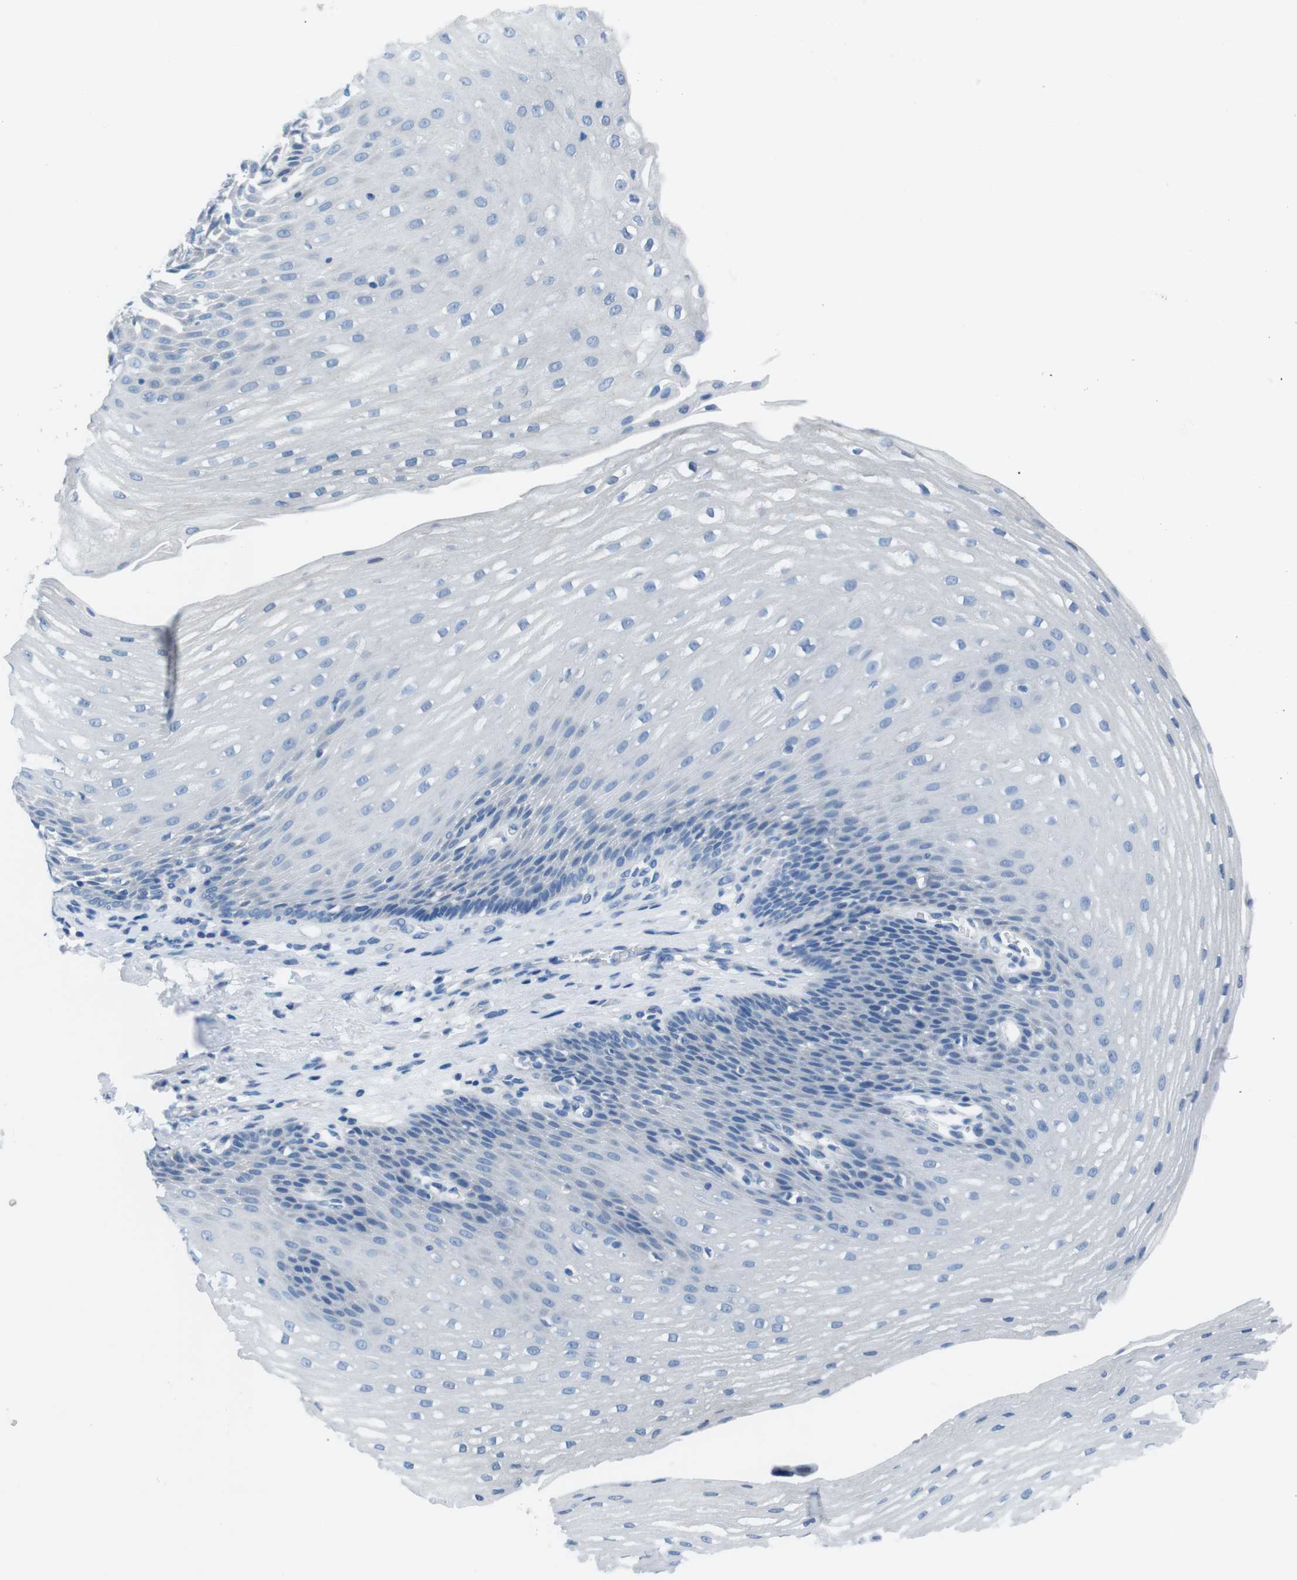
{"staining": {"intensity": "negative", "quantity": "none", "location": "none"}, "tissue": "esophagus", "cell_type": "Squamous epithelial cells", "image_type": "normal", "snomed": [{"axis": "morphology", "description": "Normal tissue, NOS"}, {"axis": "topography", "description": "Esophagus"}], "caption": "IHC of benign human esophagus exhibits no expression in squamous epithelial cells.", "gene": "MUC2", "patient": {"sex": "male", "age": 48}}